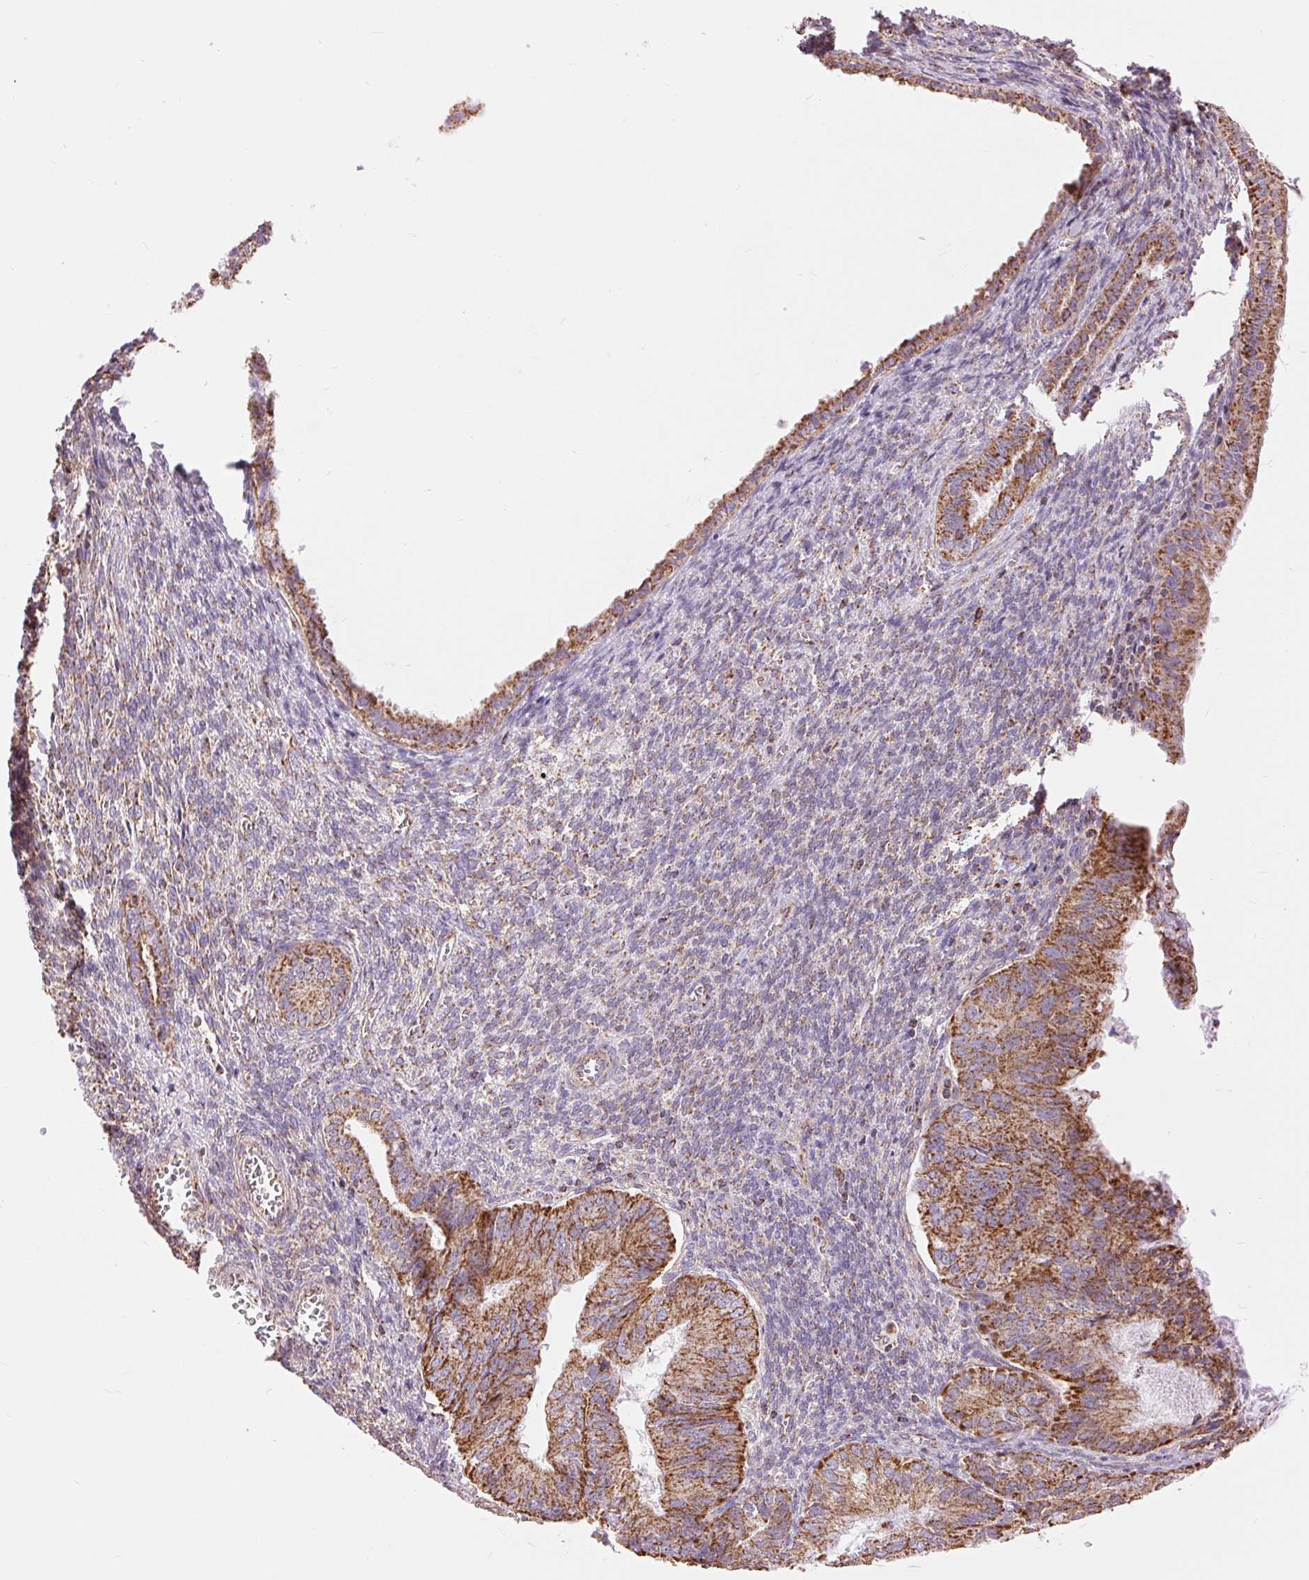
{"staining": {"intensity": "strong", "quantity": ">75%", "location": "cytoplasmic/membranous"}, "tissue": "endometrial cancer", "cell_type": "Tumor cells", "image_type": "cancer", "snomed": [{"axis": "morphology", "description": "Adenocarcinoma, NOS"}, {"axis": "topography", "description": "Endometrium"}], "caption": "This is a photomicrograph of IHC staining of endometrial cancer, which shows strong staining in the cytoplasmic/membranous of tumor cells.", "gene": "ATP5PB", "patient": {"sex": "female", "age": 86}}